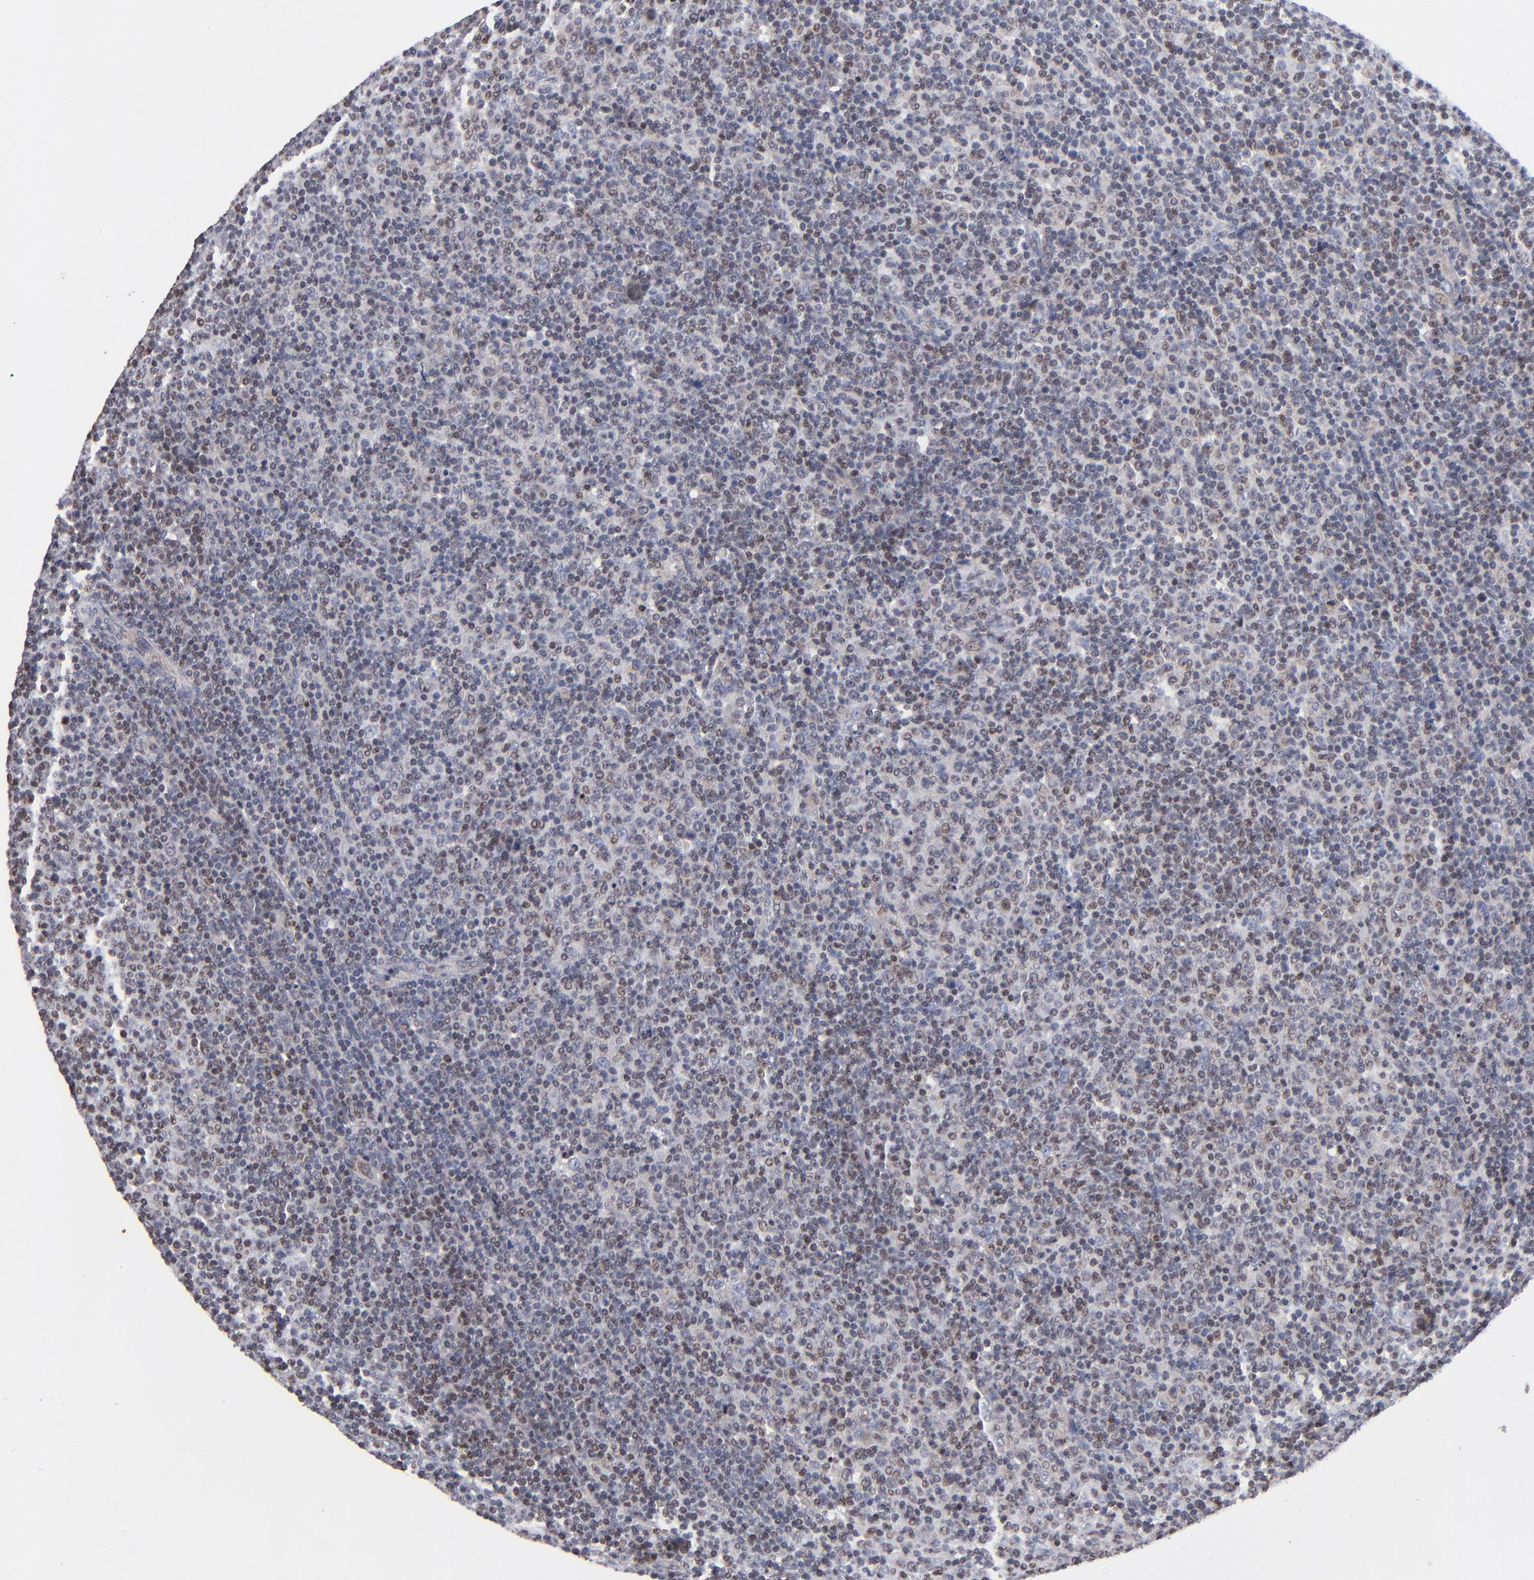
{"staining": {"intensity": "weak", "quantity": "25%-75%", "location": "nuclear"}, "tissue": "lymphoma", "cell_type": "Tumor cells", "image_type": "cancer", "snomed": [{"axis": "morphology", "description": "Malignant lymphoma, non-Hodgkin's type, Low grade"}, {"axis": "topography", "description": "Lymph node"}], "caption": "IHC histopathology image of neoplastic tissue: human lymphoma stained using IHC exhibits low levels of weak protein expression localized specifically in the nuclear of tumor cells, appearing as a nuclear brown color.", "gene": "ODF2", "patient": {"sex": "male", "age": 70}}